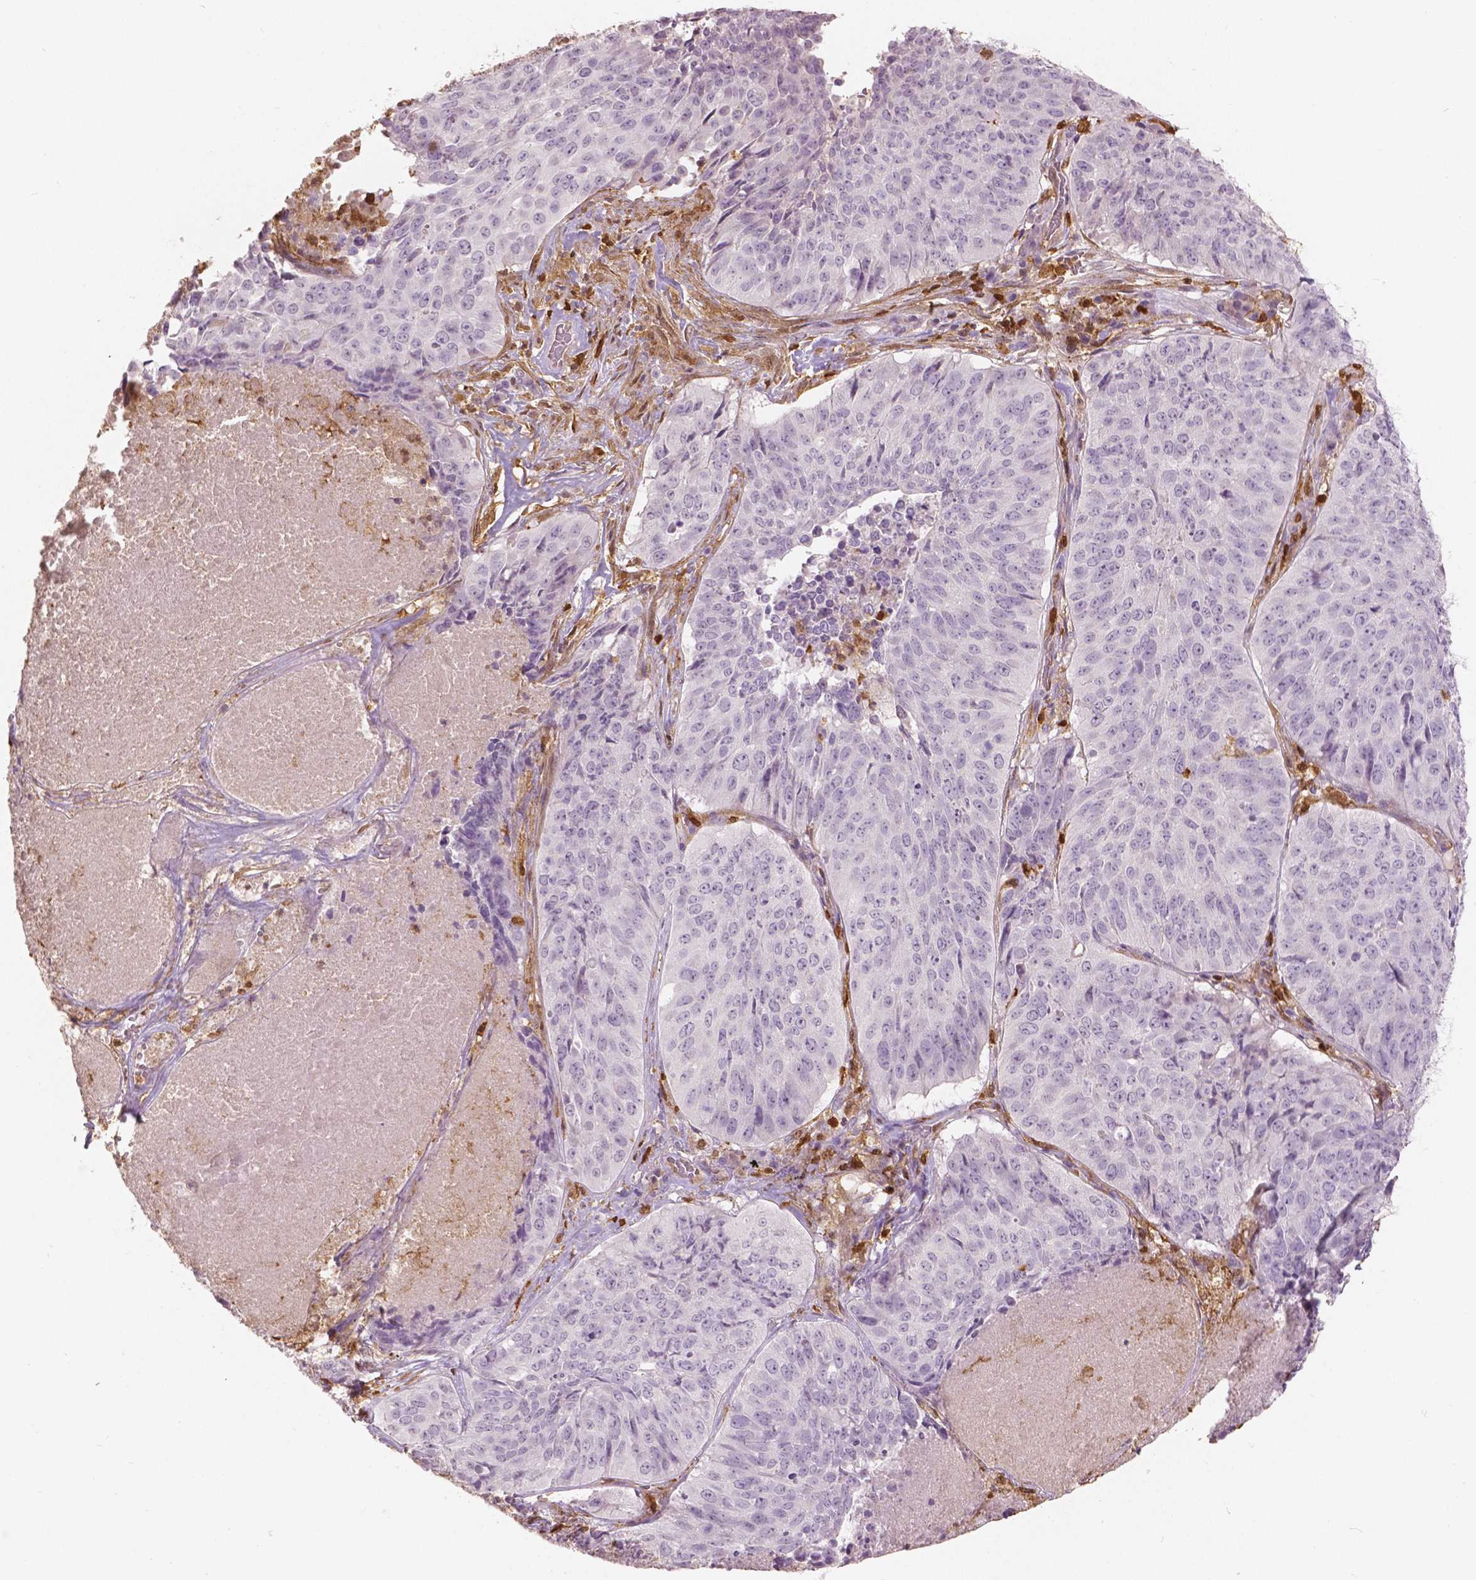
{"staining": {"intensity": "negative", "quantity": "none", "location": "none"}, "tissue": "lung cancer", "cell_type": "Tumor cells", "image_type": "cancer", "snomed": [{"axis": "morphology", "description": "Normal tissue, NOS"}, {"axis": "morphology", "description": "Squamous cell carcinoma, NOS"}, {"axis": "topography", "description": "Bronchus"}, {"axis": "topography", "description": "Lung"}], "caption": "Tumor cells show no significant expression in lung cancer.", "gene": "S100A4", "patient": {"sex": "male", "age": 64}}